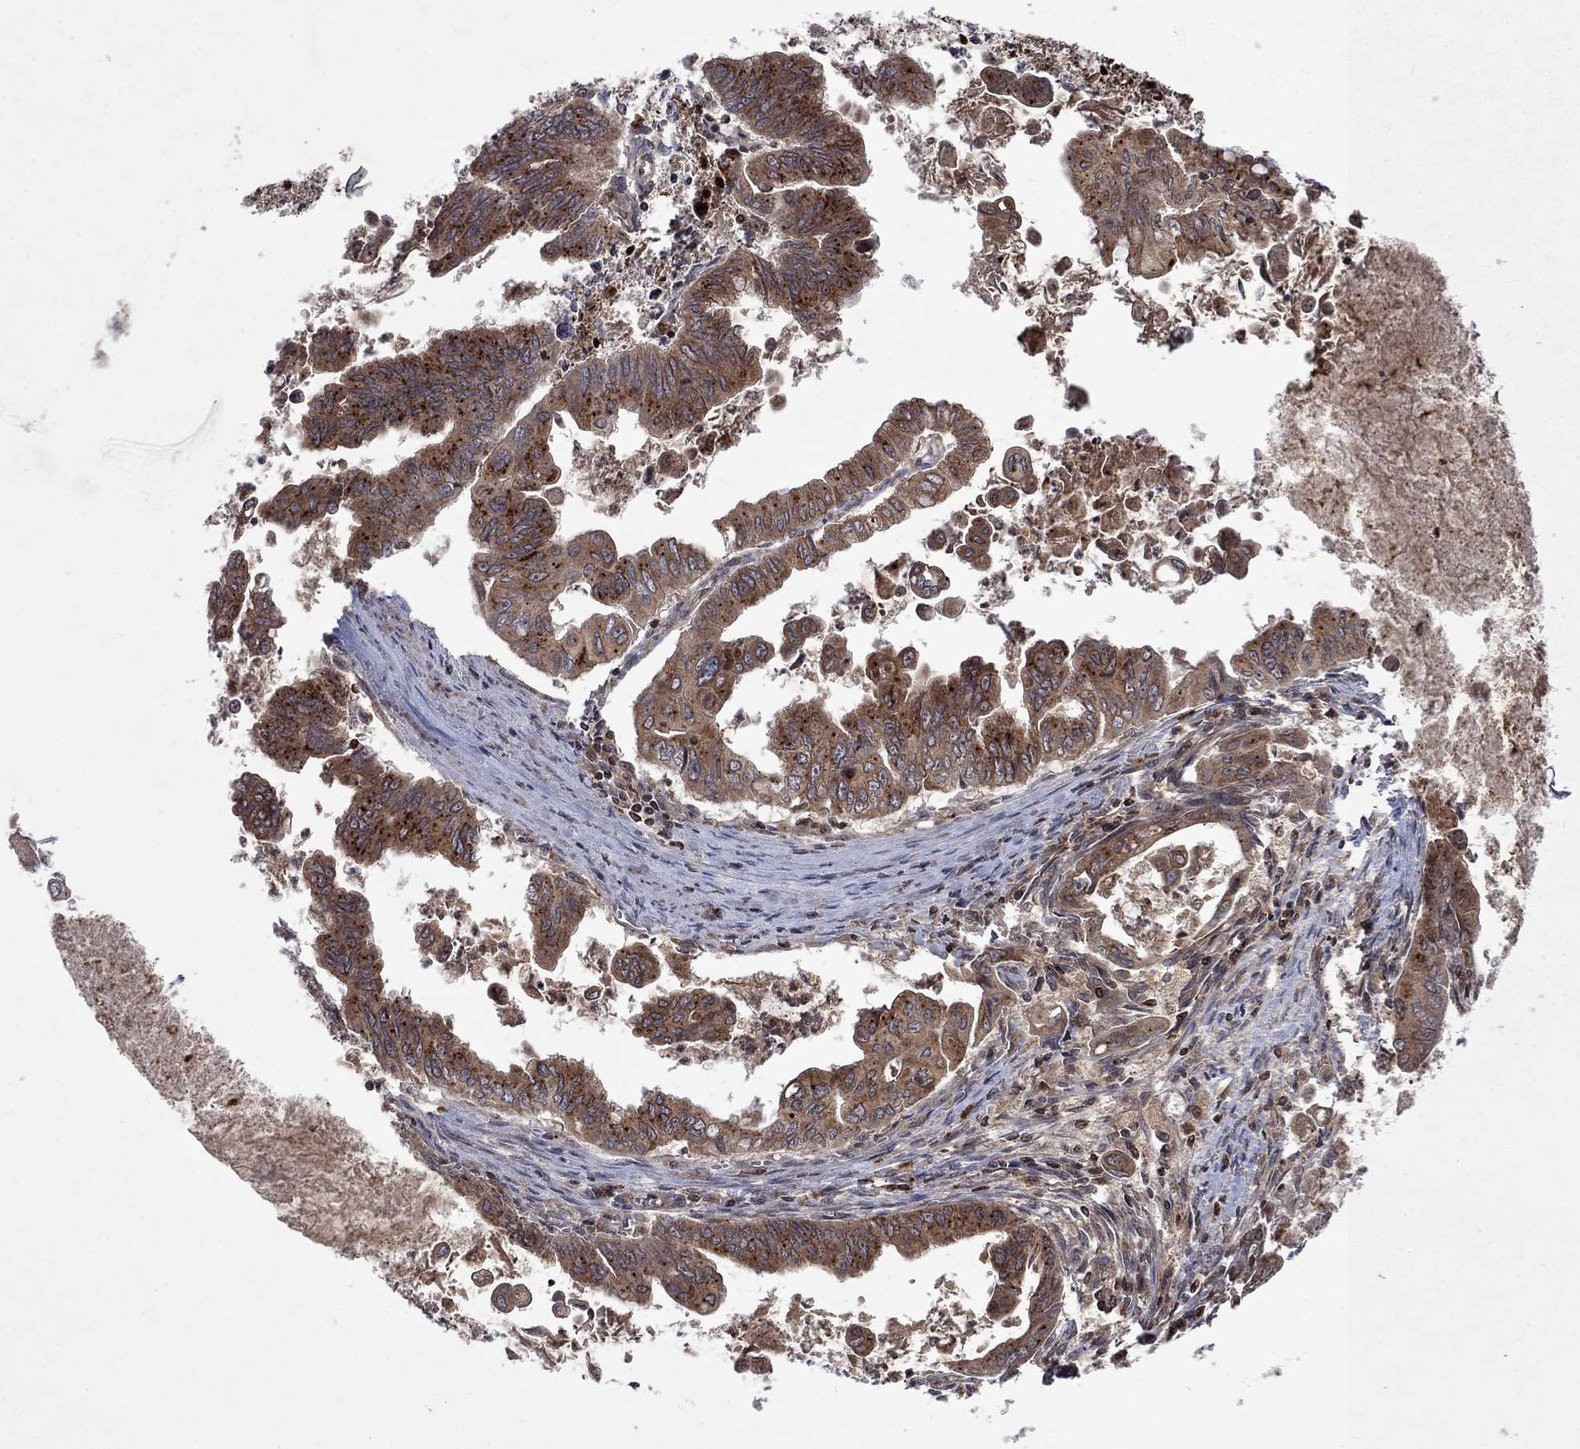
{"staining": {"intensity": "moderate", "quantity": ">75%", "location": "cytoplasmic/membranous"}, "tissue": "stomach cancer", "cell_type": "Tumor cells", "image_type": "cancer", "snomed": [{"axis": "morphology", "description": "Adenocarcinoma, NOS"}, {"axis": "topography", "description": "Stomach, upper"}], "caption": "Stomach cancer stained for a protein displays moderate cytoplasmic/membranous positivity in tumor cells.", "gene": "TMEM33", "patient": {"sex": "male", "age": 80}}